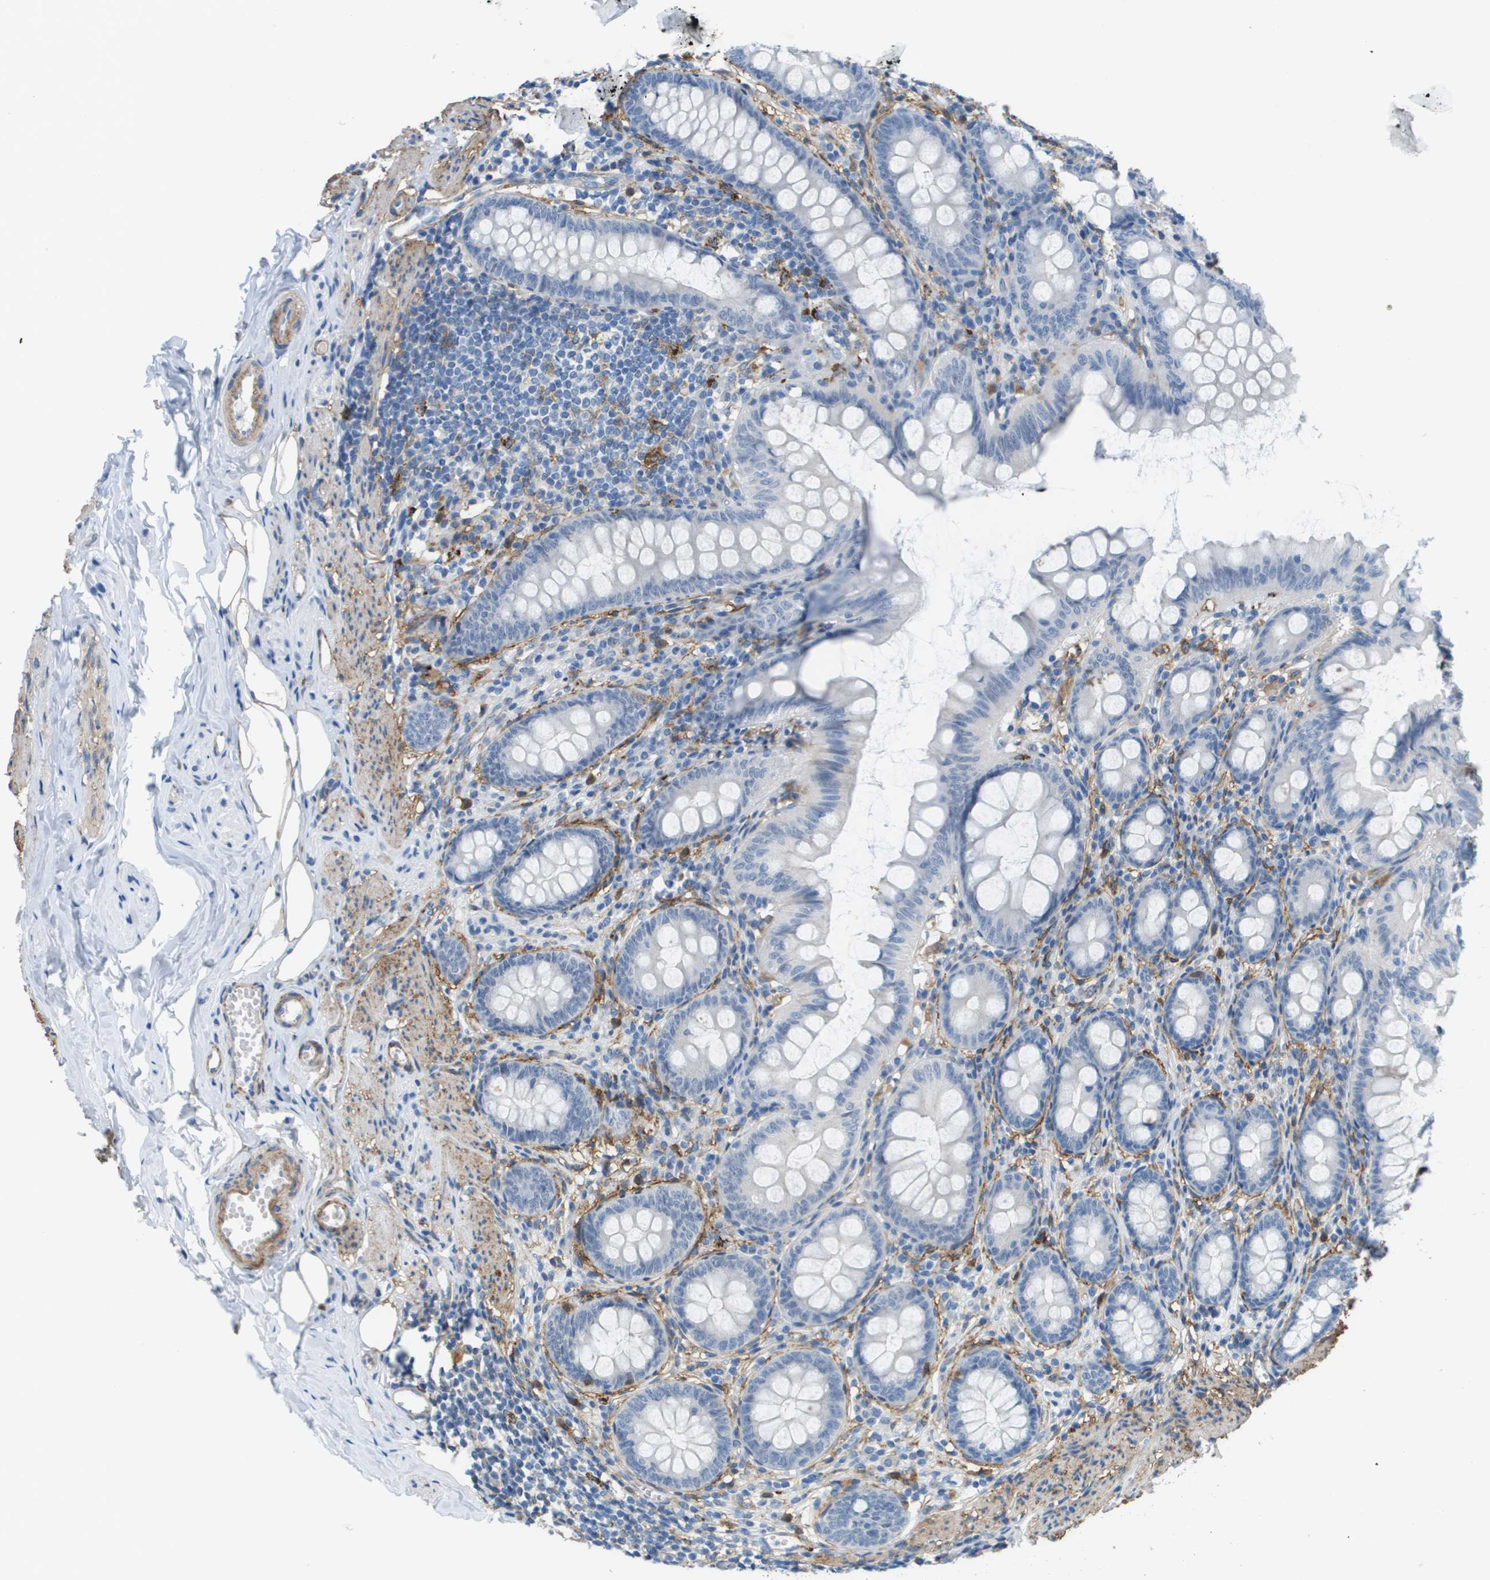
{"staining": {"intensity": "negative", "quantity": "none", "location": "none"}, "tissue": "appendix", "cell_type": "Glandular cells", "image_type": "normal", "snomed": [{"axis": "morphology", "description": "Normal tissue, NOS"}, {"axis": "topography", "description": "Appendix"}], "caption": "There is no significant positivity in glandular cells of appendix. Nuclei are stained in blue.", "gene": "ZBTB43", "patient": {"sex": "female", "age": 77}}